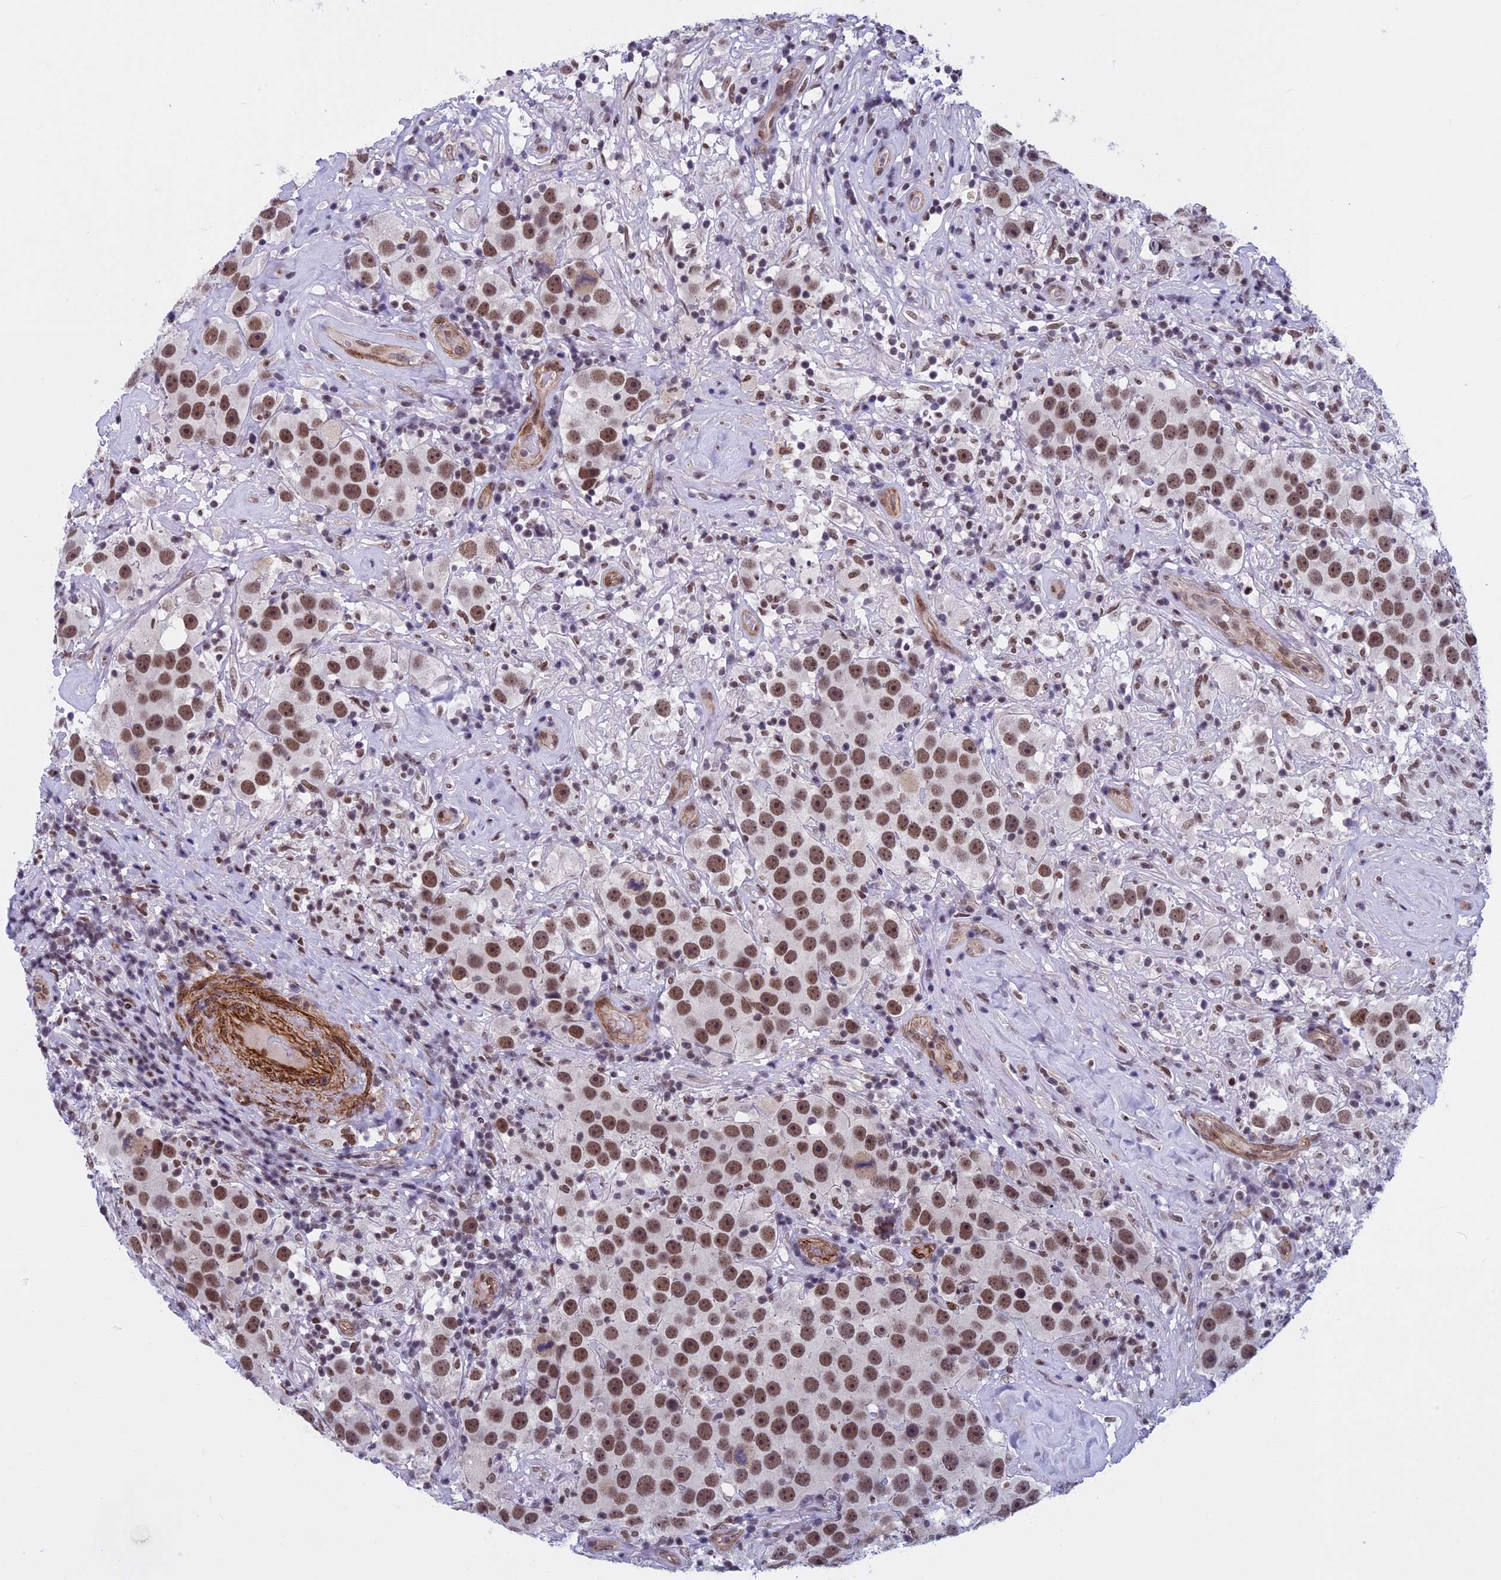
{"staining": {"intensity": "moderate", "quantity": ">75%", "location": "nuclear"}, "tissue": "testis cancer", "cell_type": "Tumor cells", "image_type": "cancer", "snomed": [{"axis": "morphology", "description": "Seminoma, NOS"}, {"axis": "topography", "description": "Testis"}], "caption": "Tumor cells reveal moderate nuclear staining in approximately >75% of cells in testis seminoma. (DAB (3,3'-diaminobenzidine) = brown stain, brightfield microscopy at high magnification).", "gene": "NIPBL", "patient": {"sex": "male", "age": 49}}